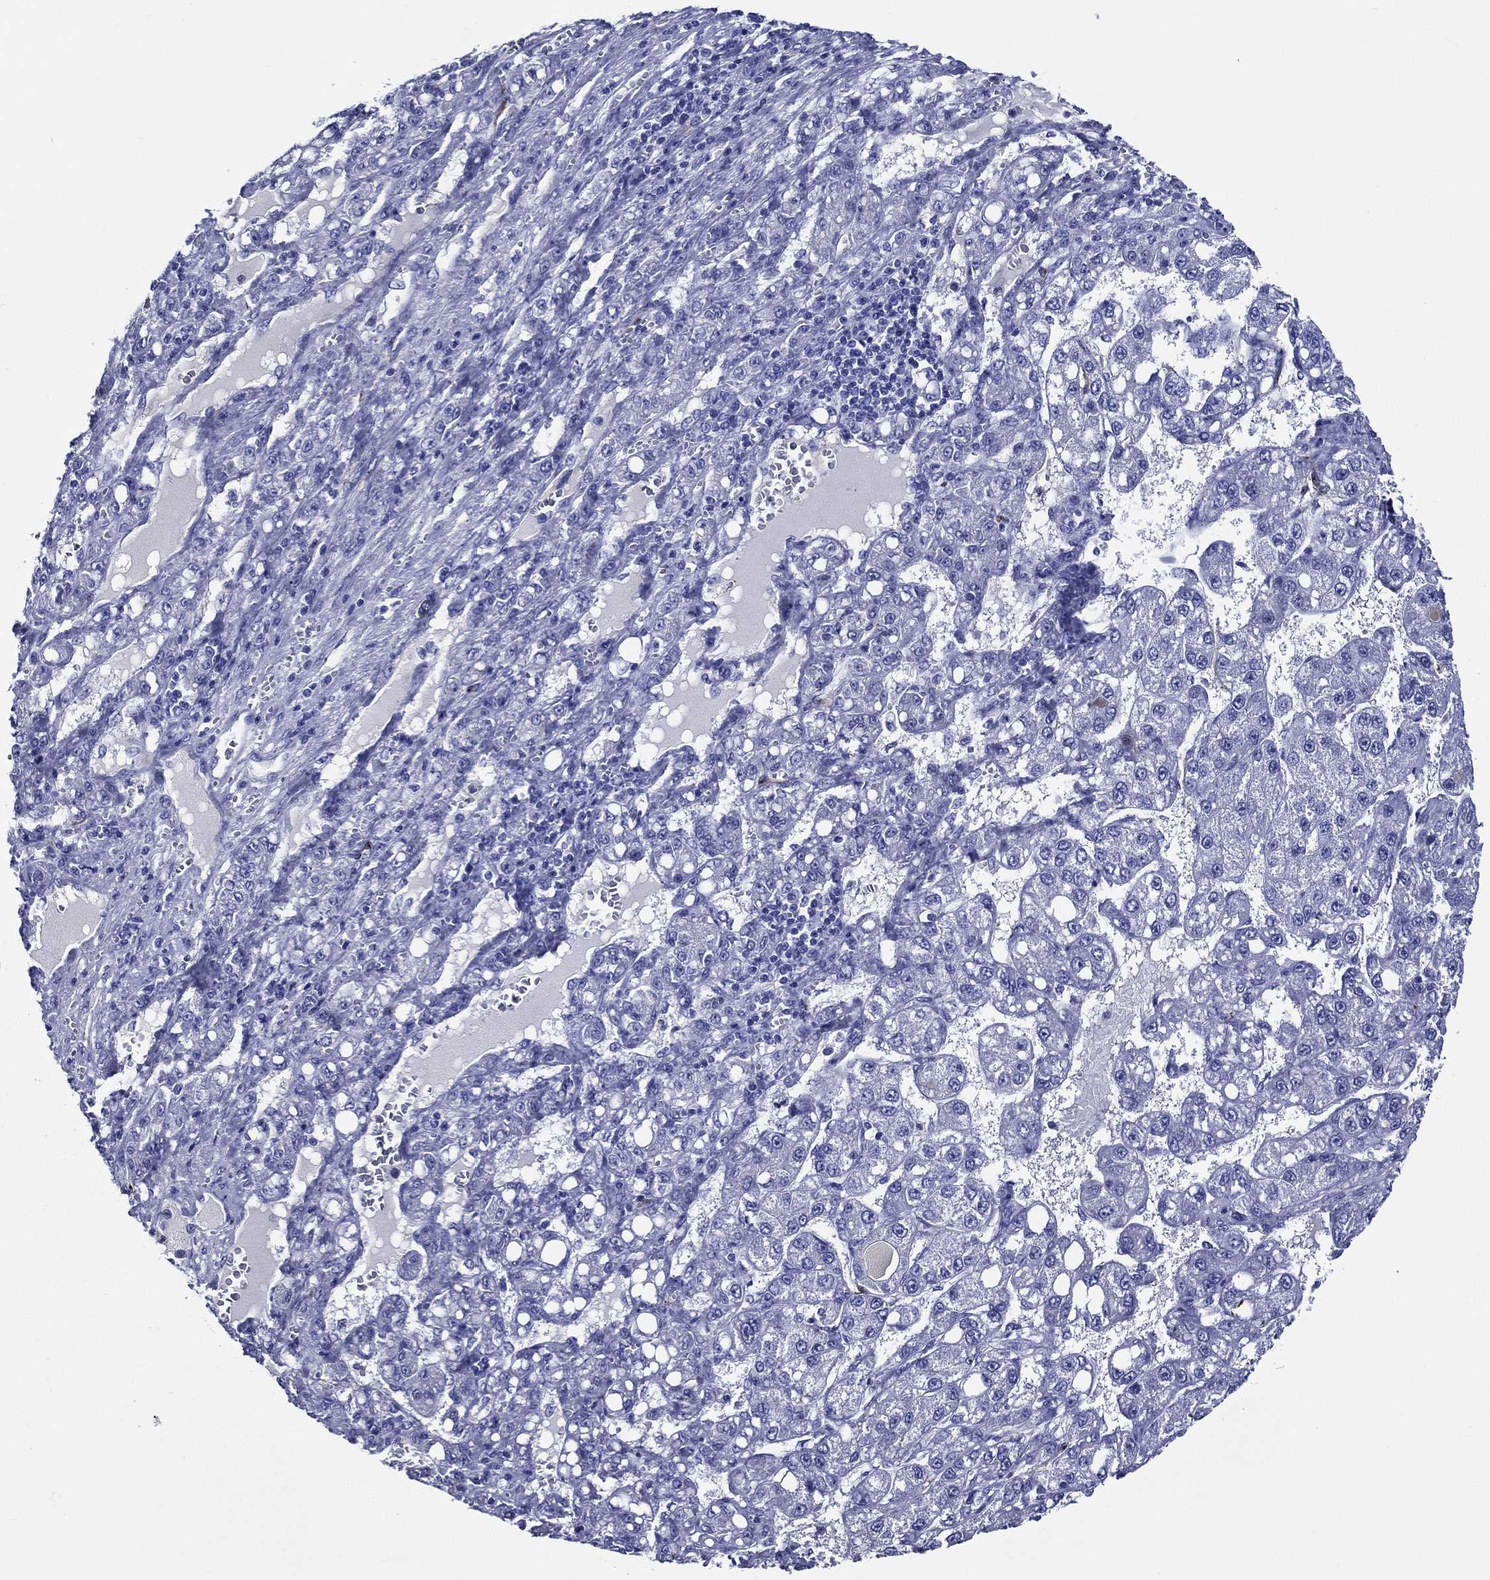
{"staining": {"intensity": "negative", "quantity": "none", "location": "none"}, "tissue": "liver cancer", "cell_type": "Tumor cells", "image_type": "cancer", "snomed": [{"axis": "morphology", "description": "Carcinoma, Hepatocellular, NOS"}, {"axis": "topography", "description": "Liver"}], "caption": "A micrograph of human liver cancer is negative for staining in tumor cells.", "gene": "ACE2", "patient": {"sex": "female", "age": 65}}